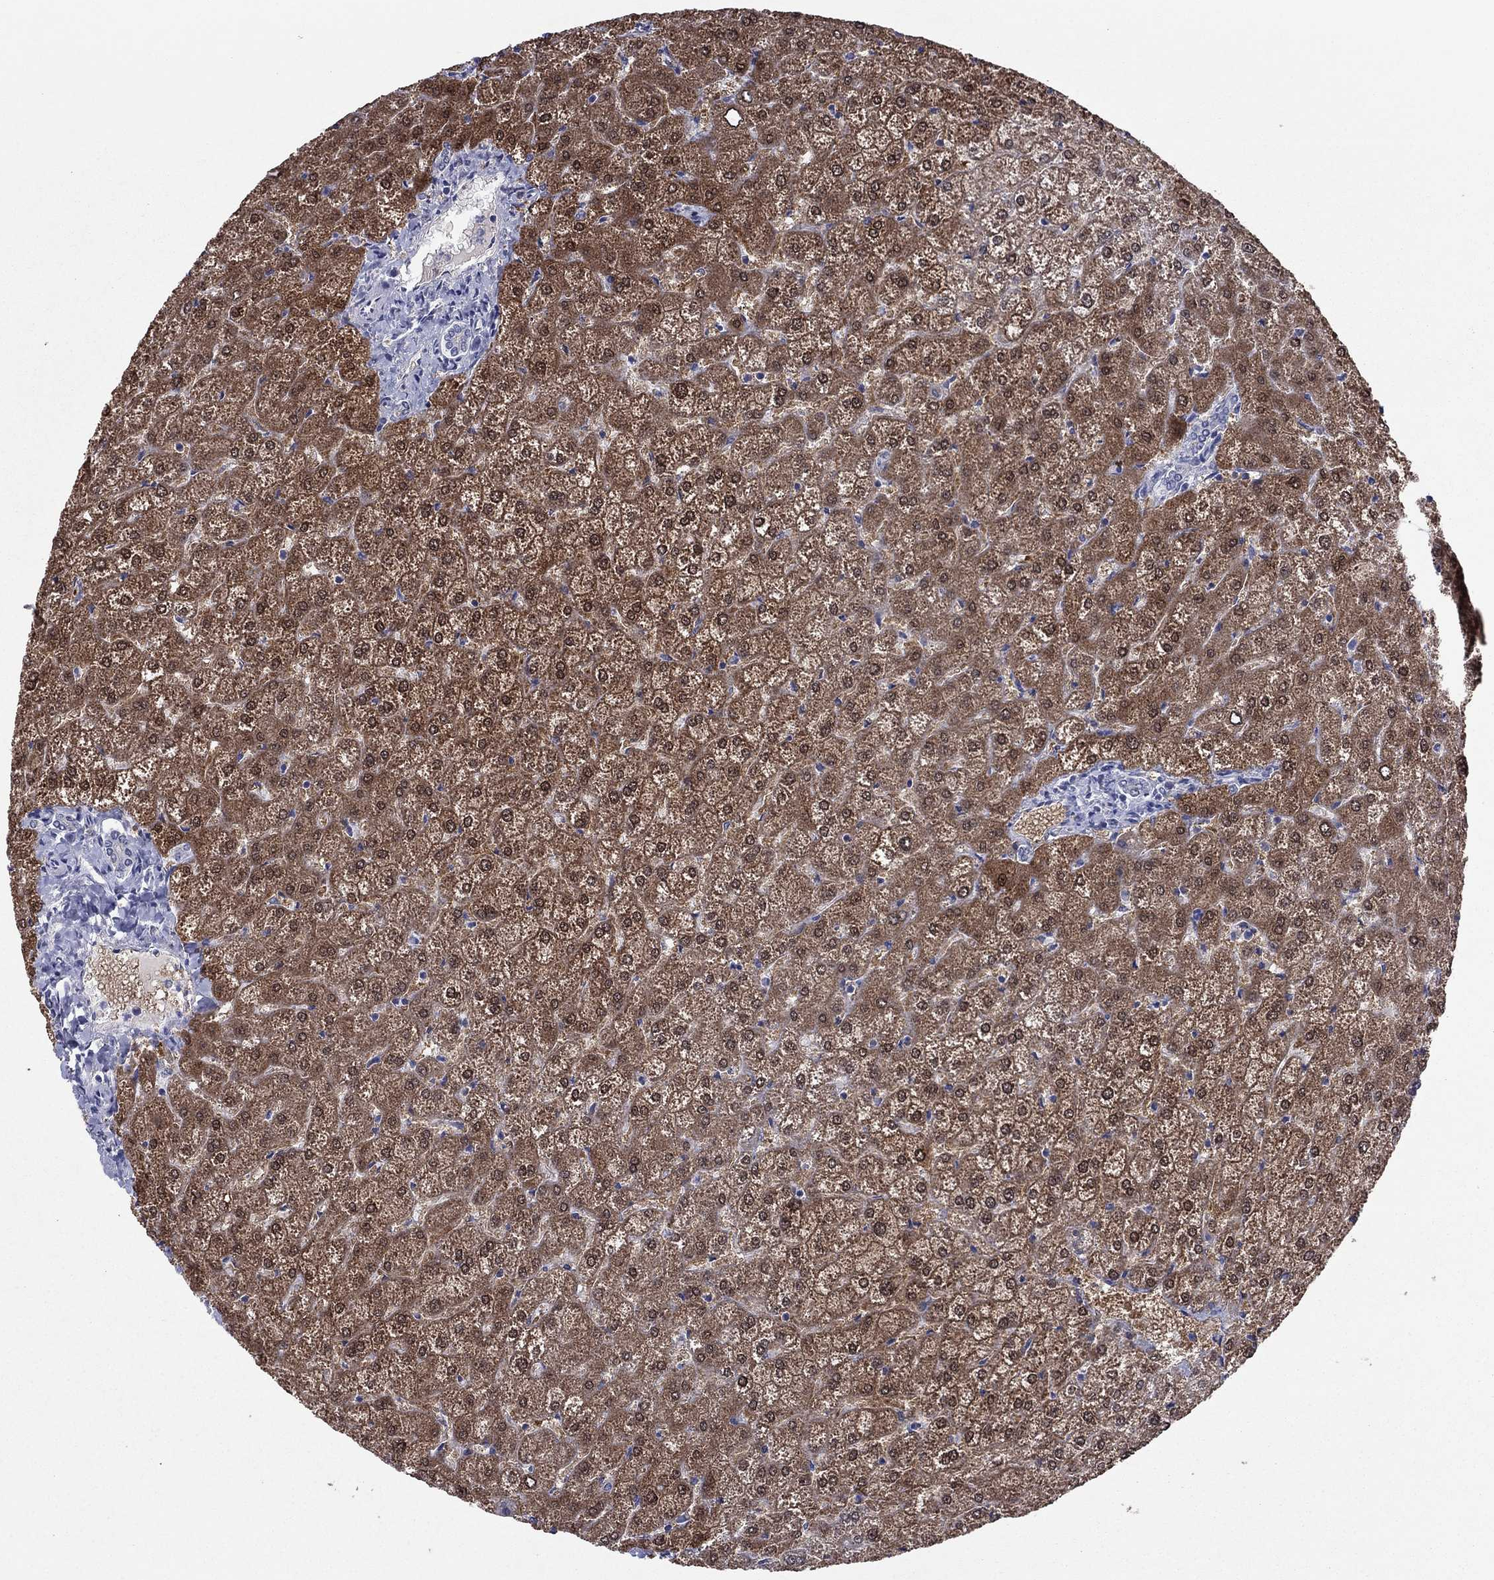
{"staining": {"intensity": "negative", "quantity": "none", "location": "none"}, "tissue": "liver", "cell_type": "Cholangiocytes", "image_type": "normal", "snomed": [{"axis": "morphology", "description": "Normal tissue, NOS"}, {"axis": "topography", "description": "Liver"}], "caption": "The image displays no staining of cholangiocytes in normal liver. (DAB (3,3'-diaminobenzidine) IHC, high magnification).", "gene": "GRHPR", "patient": {"sex": "female", "age": 32}}